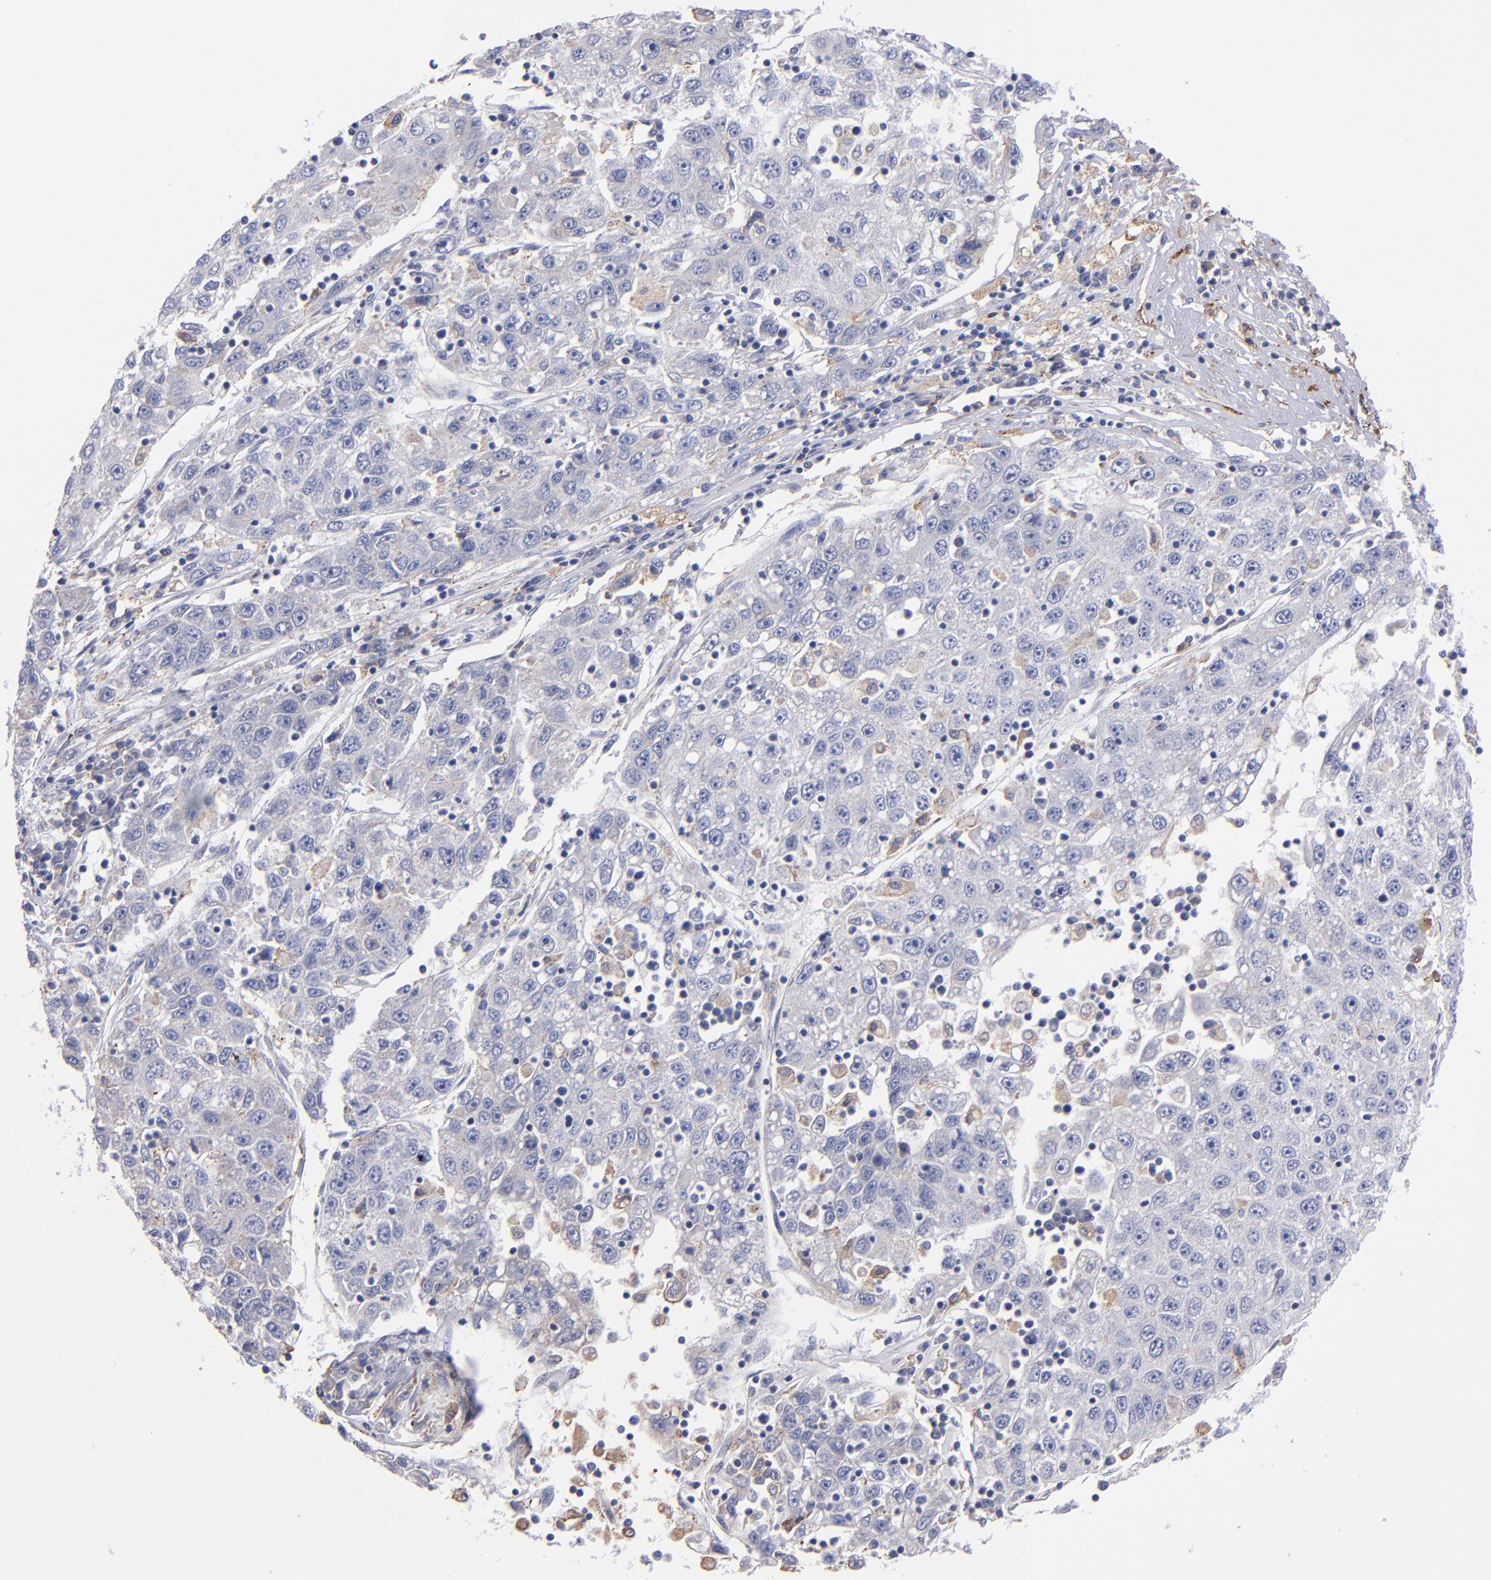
{"staining": {"intensity": "negative", "quantity": "none", "location": "none"}, "tissue": "liver cancer", "cell_type": "Tumor cells", "image_type": "cancer", "snomed": [{"axis": "morphology", "description": "Carcinoma, Hepatocellular, NOS"}, {"axis": "topography", "description": "Liver"}], "caption": "An immunohistochemistry micrograph of liver cancer is shown. There is no staining in tumor cells of liver cancer.", "gene": "MFGE8", "patient": {"sex": "male", "age": 49}}